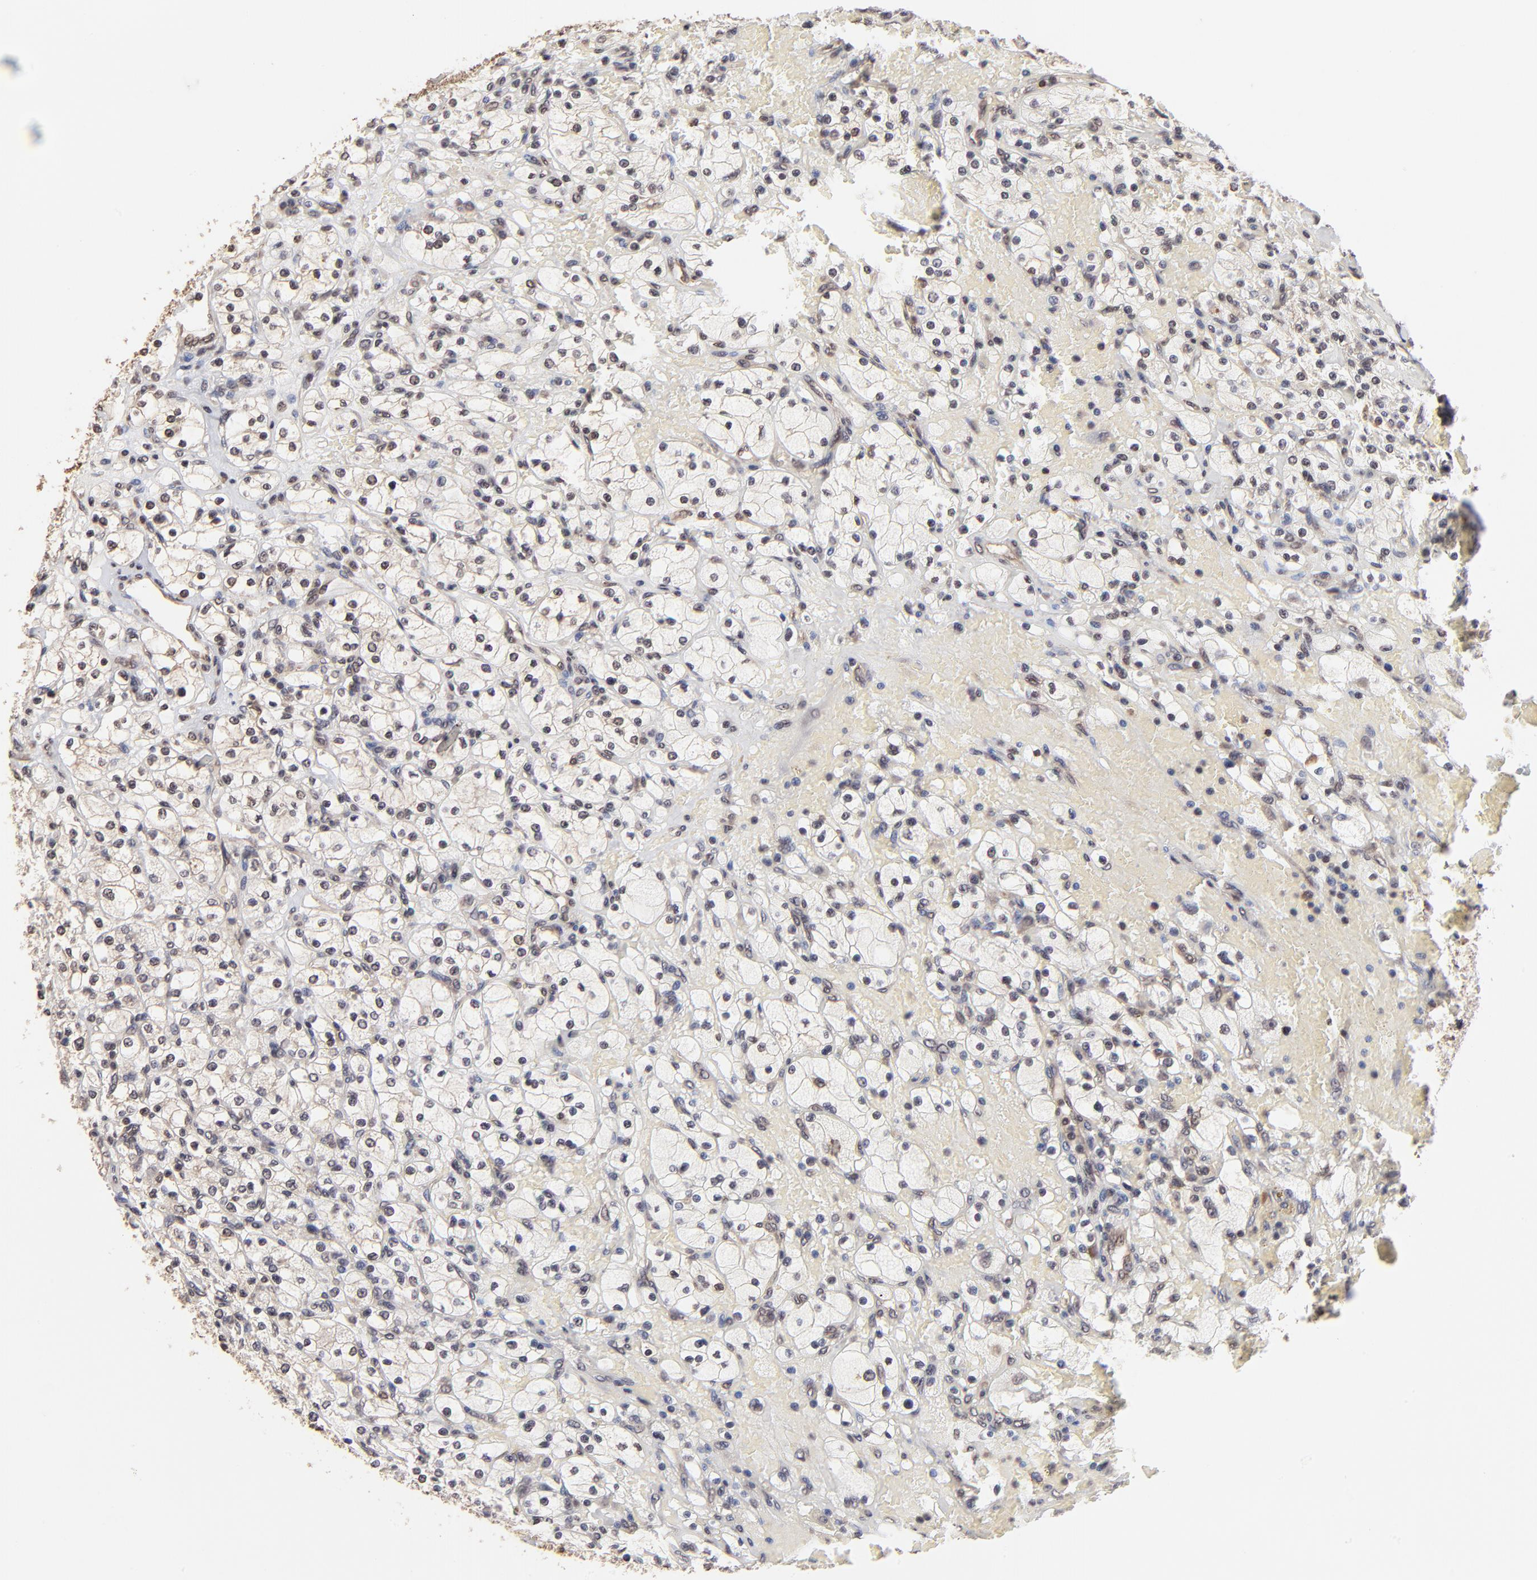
{"staining": {"intensity": "weak", "quantity": "<25%", "location": "nuclear"}, "tissue": "renal cancer", "cell_type": "Tumor cells", "image_type": "cancer", "snomed": [{"axis": "morphology", "description": "Adenocarcinoma, NOS"}, {"axis": "topography", "description": "Kidney"}], "caption": "IHC image of renal adenocarcinoma stained for a protein (brown), which displays no staining in tumor cells.", "gene": "BRPF1", "patient": {"sex": "female", "age": 83}}